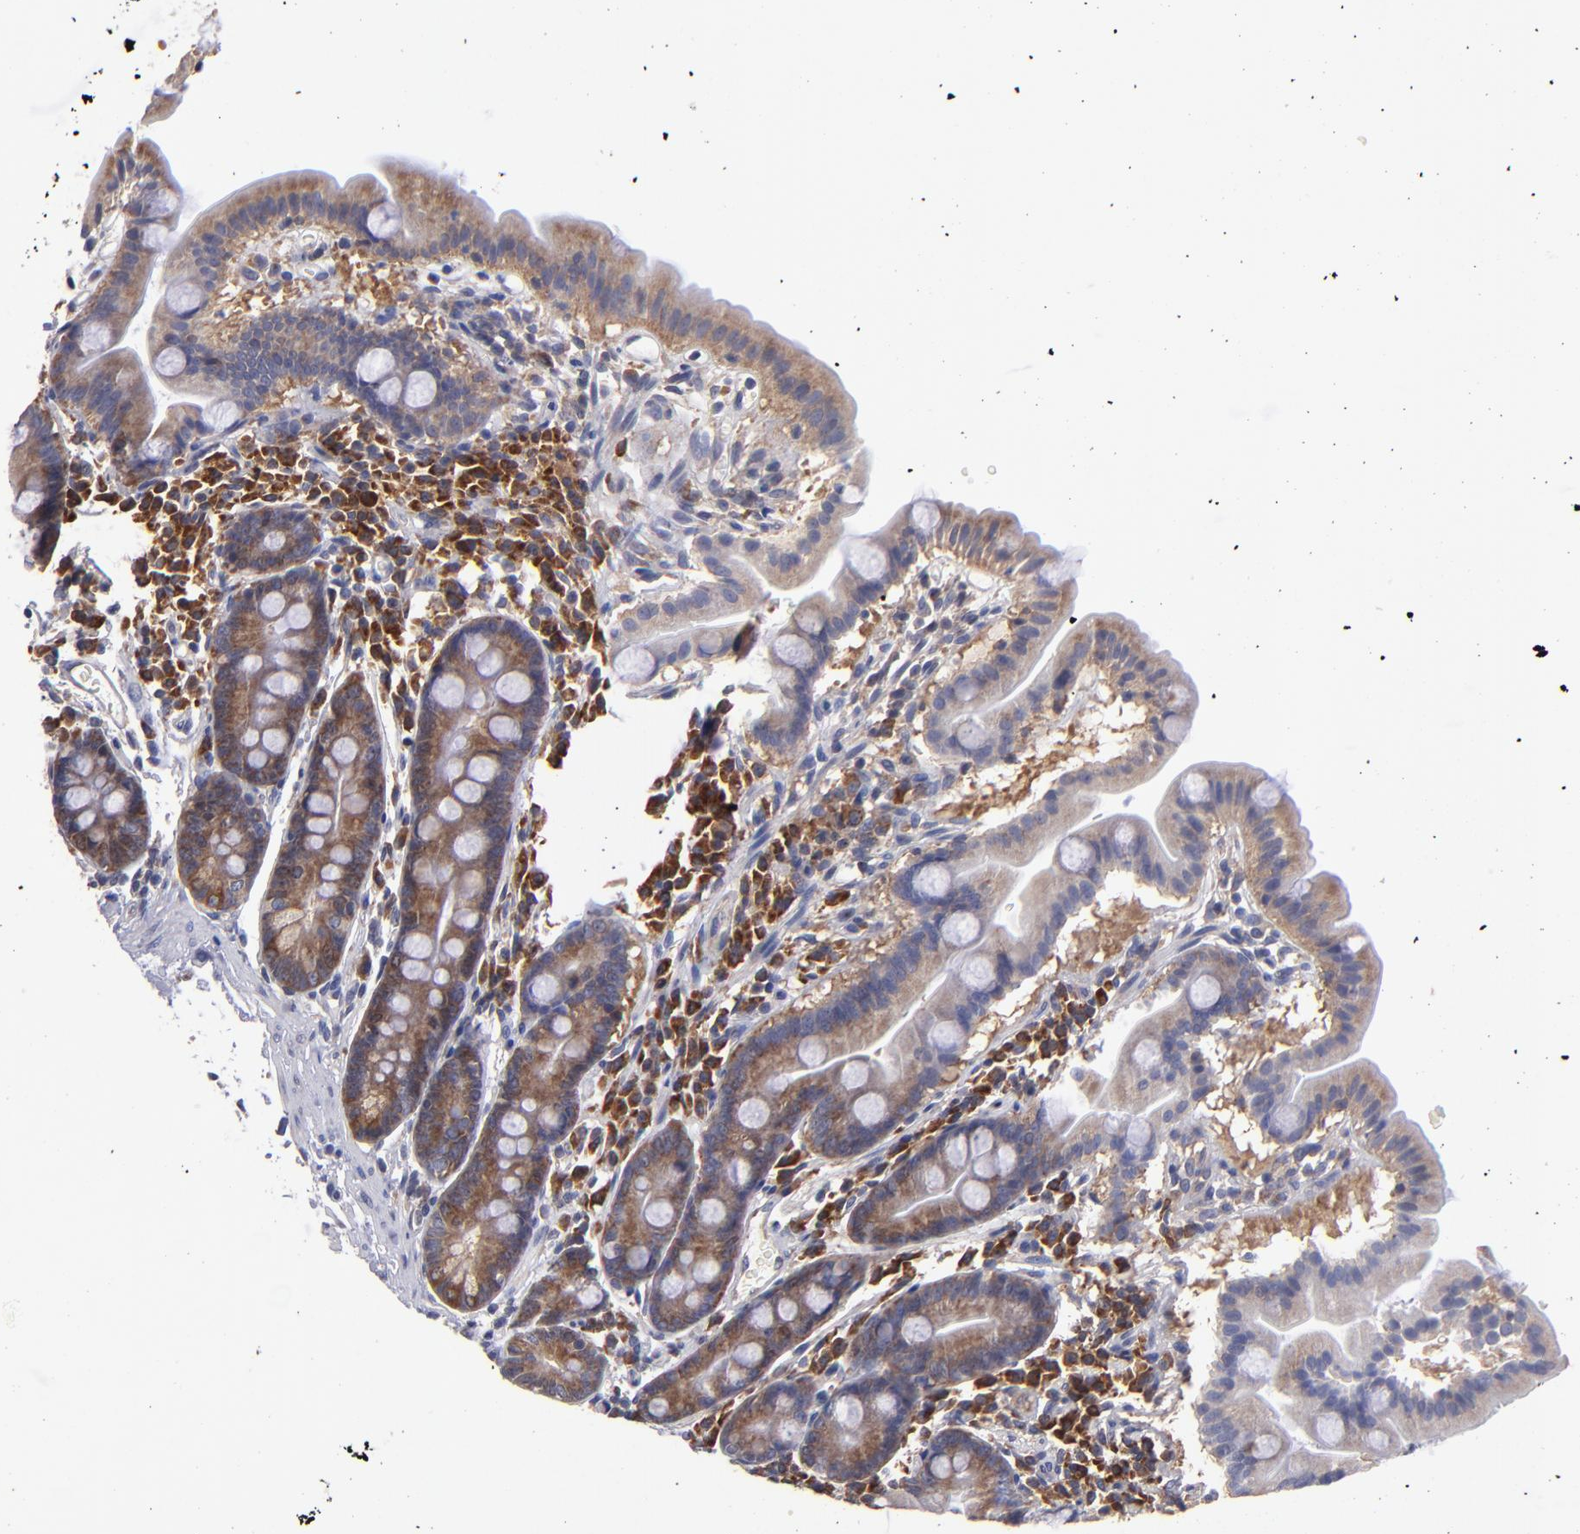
{"staining": {"intensity": "moderate", "quantity": ">75%", "location": "cytoplasmic/membranous"}, "tissue": "duodenum", "cell_type": "Glandular cells", "image_type": "normal", "snomed": [{"axis": "morphology", "description": "Normal tissue, NOS"}, {"axis": "topography", "description": "Duodenum"}], "caption": "IHC of unremarkable human duodenum demonstrates medium levels of moderate cytoplasmic/membranous staining in about >75% of glandular cells.", "gene": "EIF3L", "patient": {"sex": "male", "age": 50}}